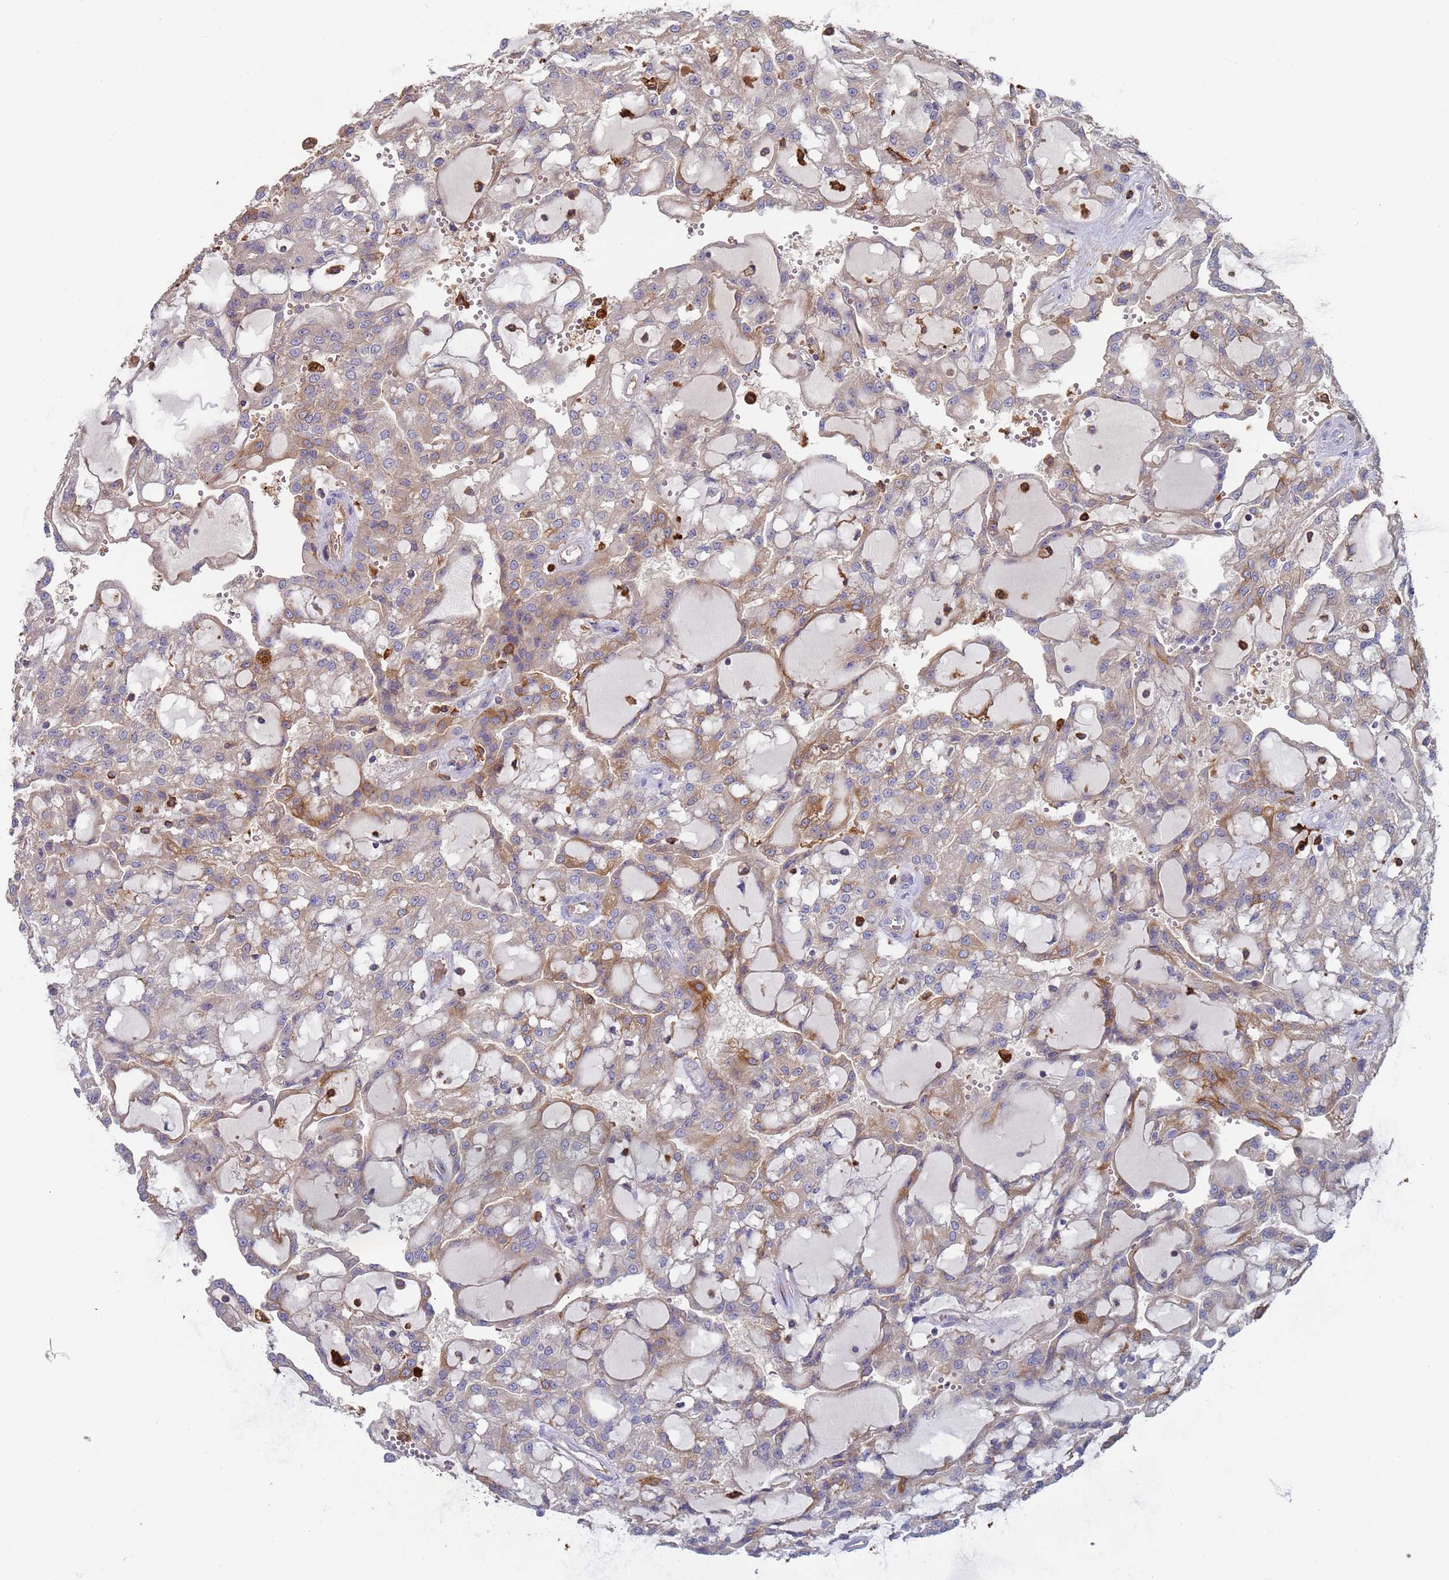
{"staining": {"intensity": "weak", "quantity": "<25%", "location": "cytoplasmic/membranous"}, "tissue": "renal cancer", "cell_type": "Tumor cells", "image_type": "cancer", "snomed": [{"axis": "morphology", "description": "Adenocarcinoma, NOS"}, {"axis": "topography", "description": "Kidney"}], "caption": "Immunohistochemistry of human adenocarcinoma (renal) demonstrates no staining in tumor cells.", "gene": "MALRD1", "patient": {"sex": "male", "age": 63}}